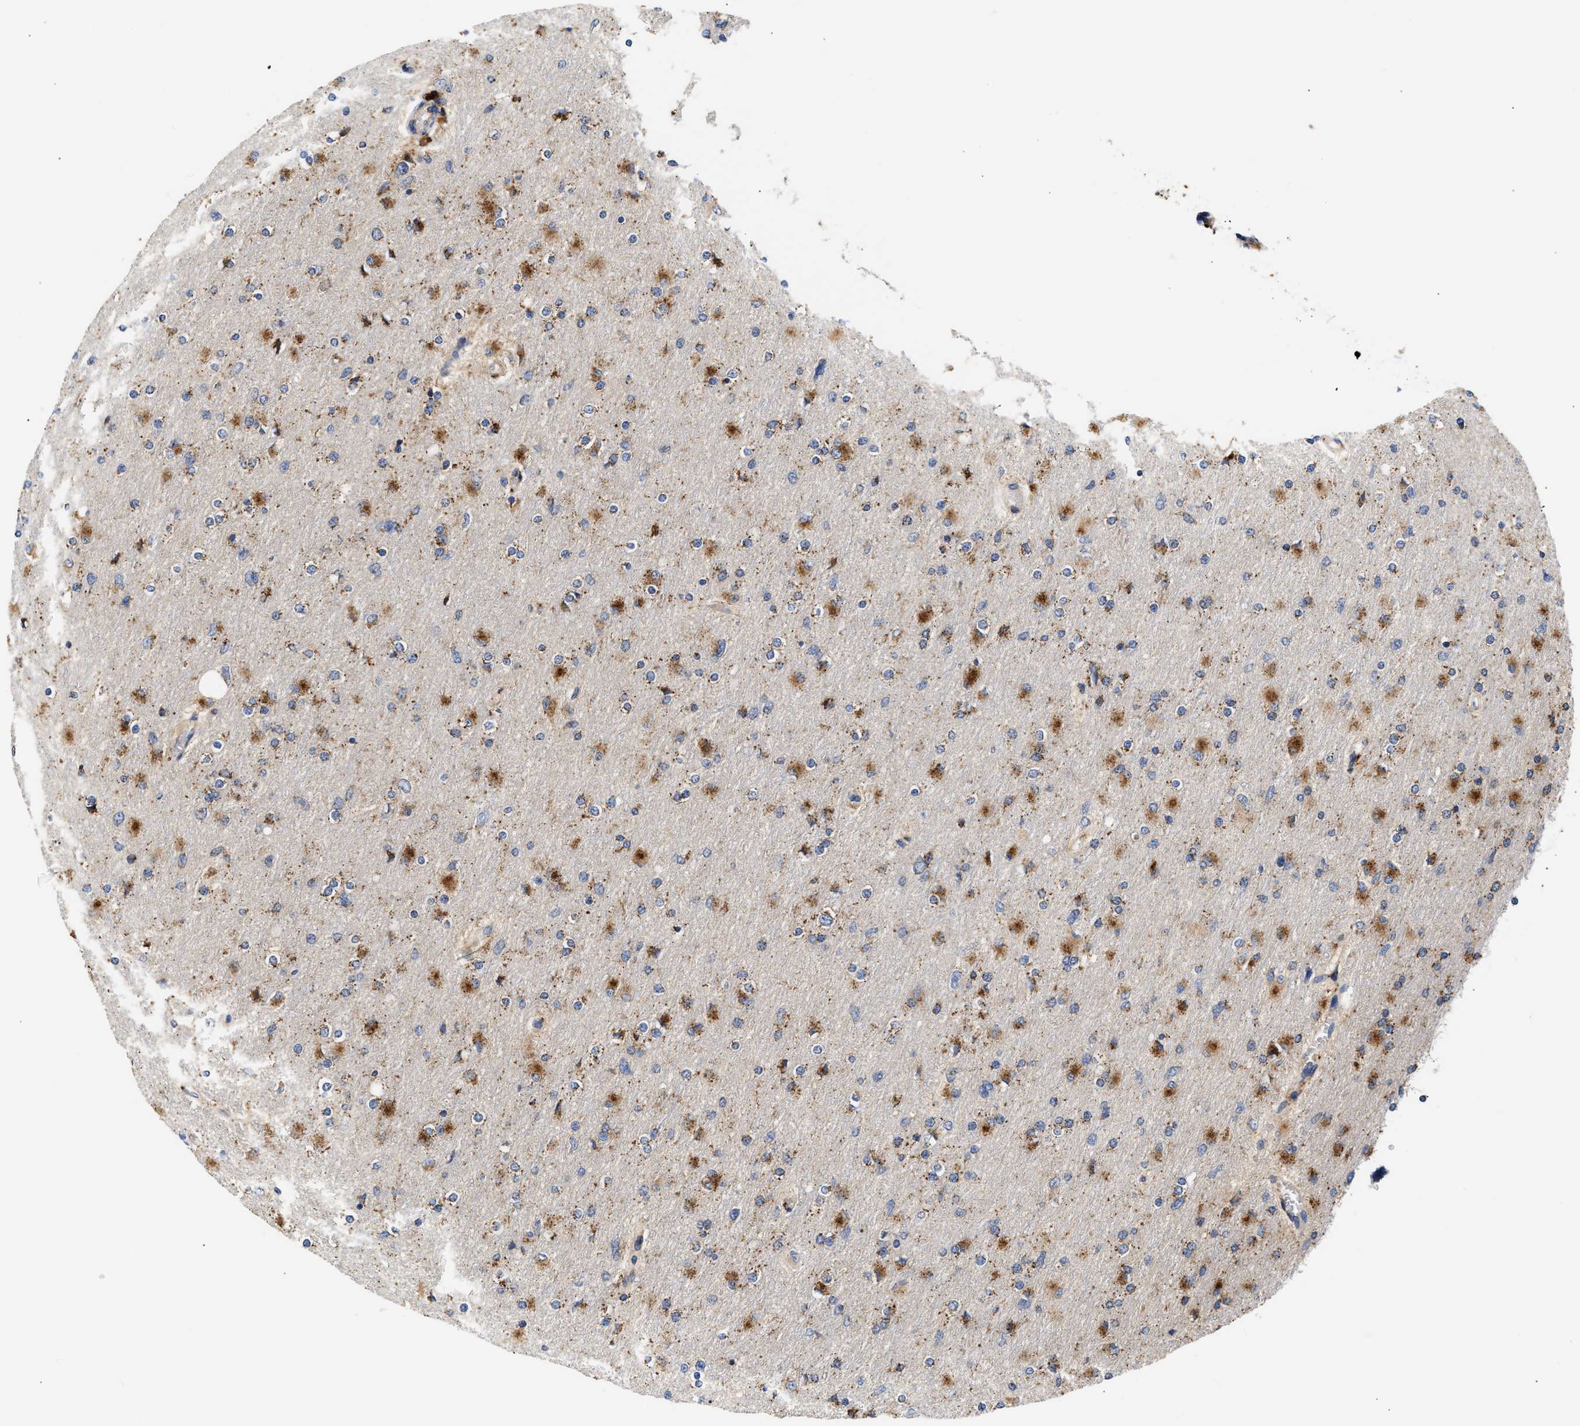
{"staining": {"intensity": "strong", "quantity": "25%-75%", "location": "cytoplasmic/membranous"}, "tissue": "glioma", "cell_type": "Tumor cells", "image_type": "cancer", "snomed": [{"axis": "morphology", "description": "Glioma, malignant, High grade"}, {"axis": "topography", "description": "Cerebral cortex"}], "caption": "Immunohistochemical staining of glioma shows high levels of strong cytoplasmic/membranous protein staining in approximately 25%-75% of tumor cells.", "gene": "CCDC146", "patient": {"sex": "female", "age": 36}}